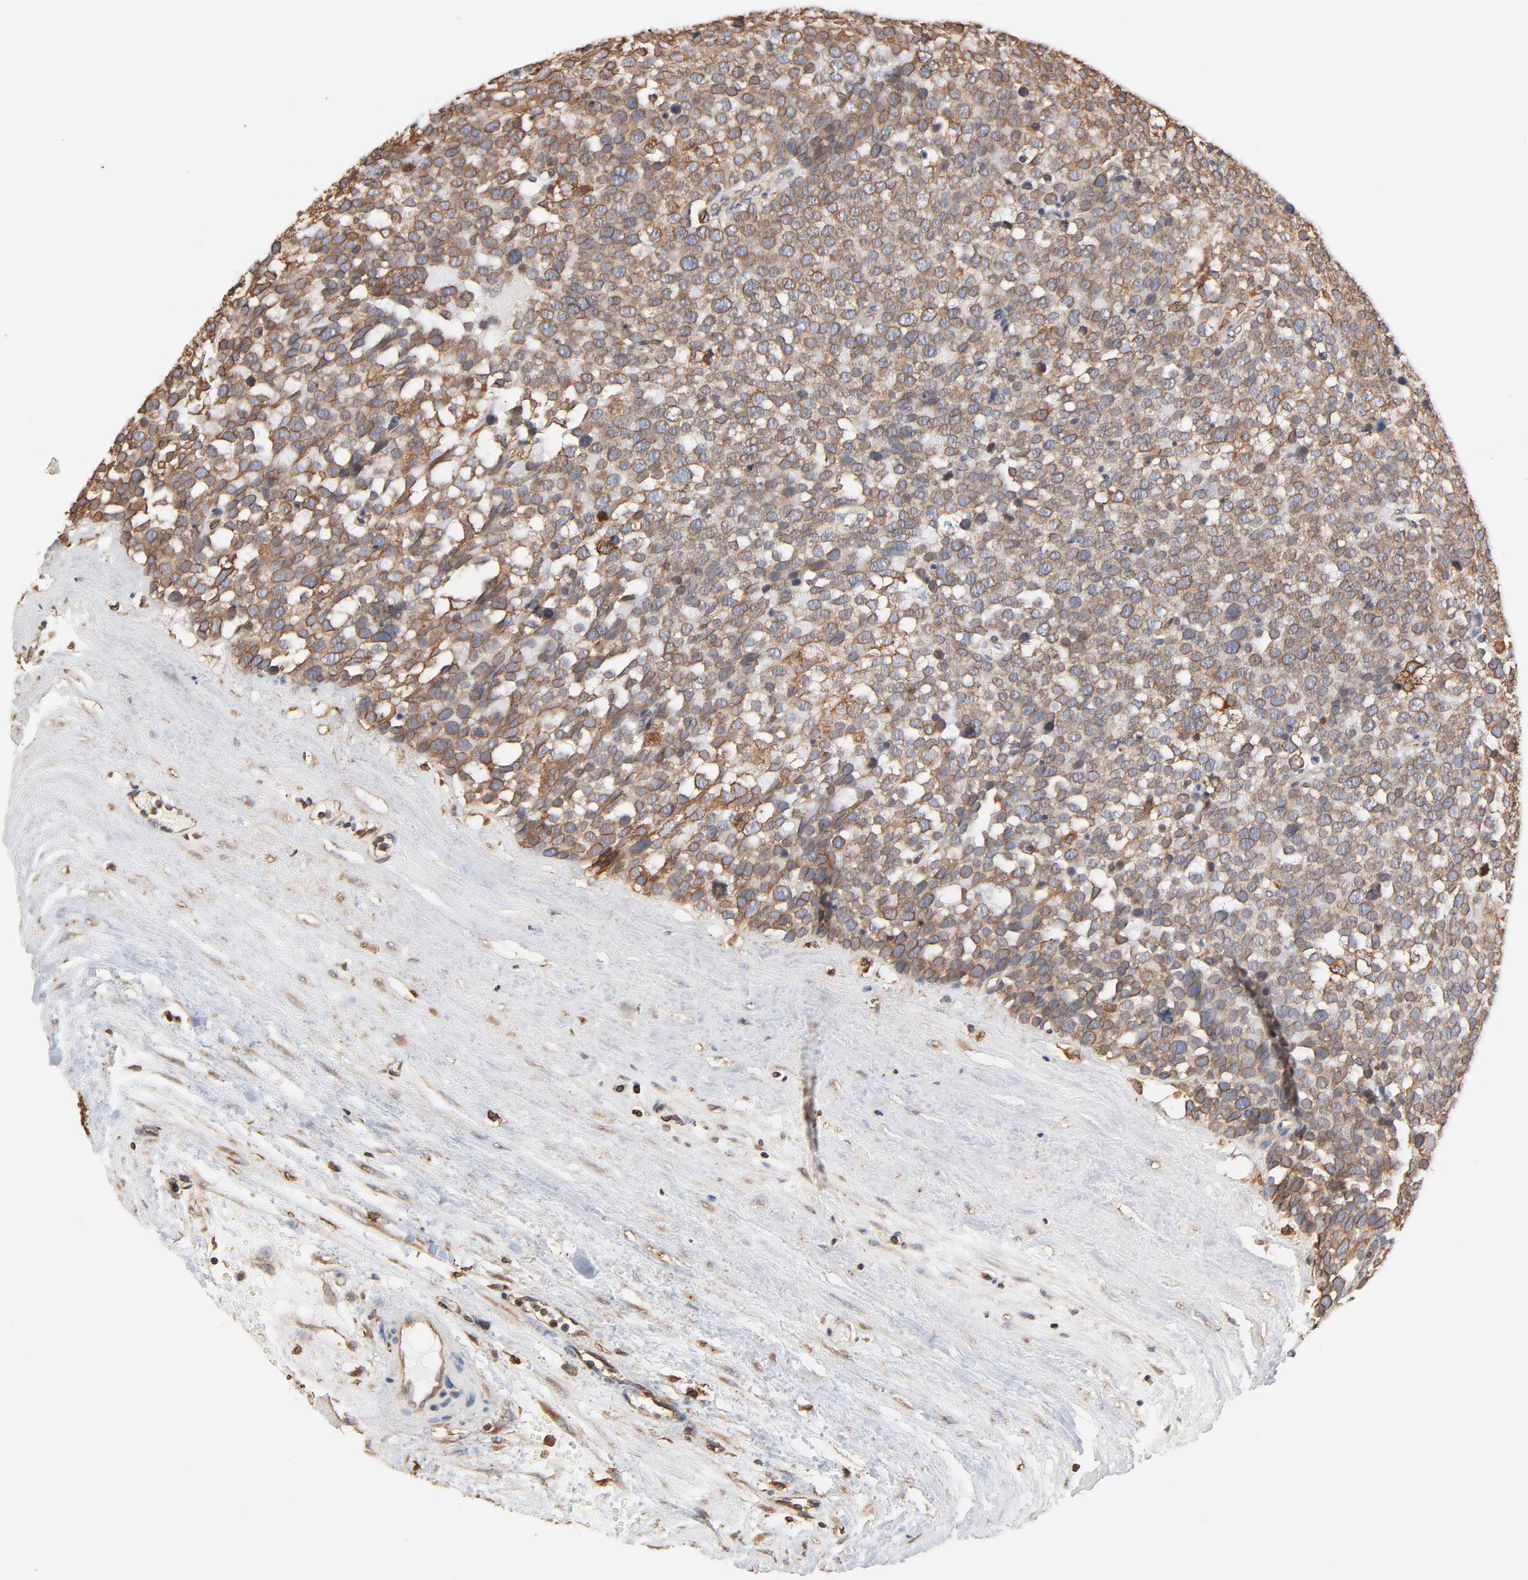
{"staining": {"intensity": "moderate", "quantity": ">75%", "location": "cytoplasmic/membranous"}, "tissue": "testis cancer", "cell_type": "Tumor cells", "image_type": "cancer", "snomed": [{"axis": "morphology", "description": "Seminoma, NOS"}, {"axis": "topography", "description": "Testis"}], "caption": "High-power microscopy captured an IHC micrograph of testis cancer, revealing moderate cytoplasmic/membranous staining in approximately >75% of tumor cells. (DAB IHC, brown staining for protein, blue staining for nuclei).", "gene": "BCAP31", "patient": {"sex": "male", "age": 71}}